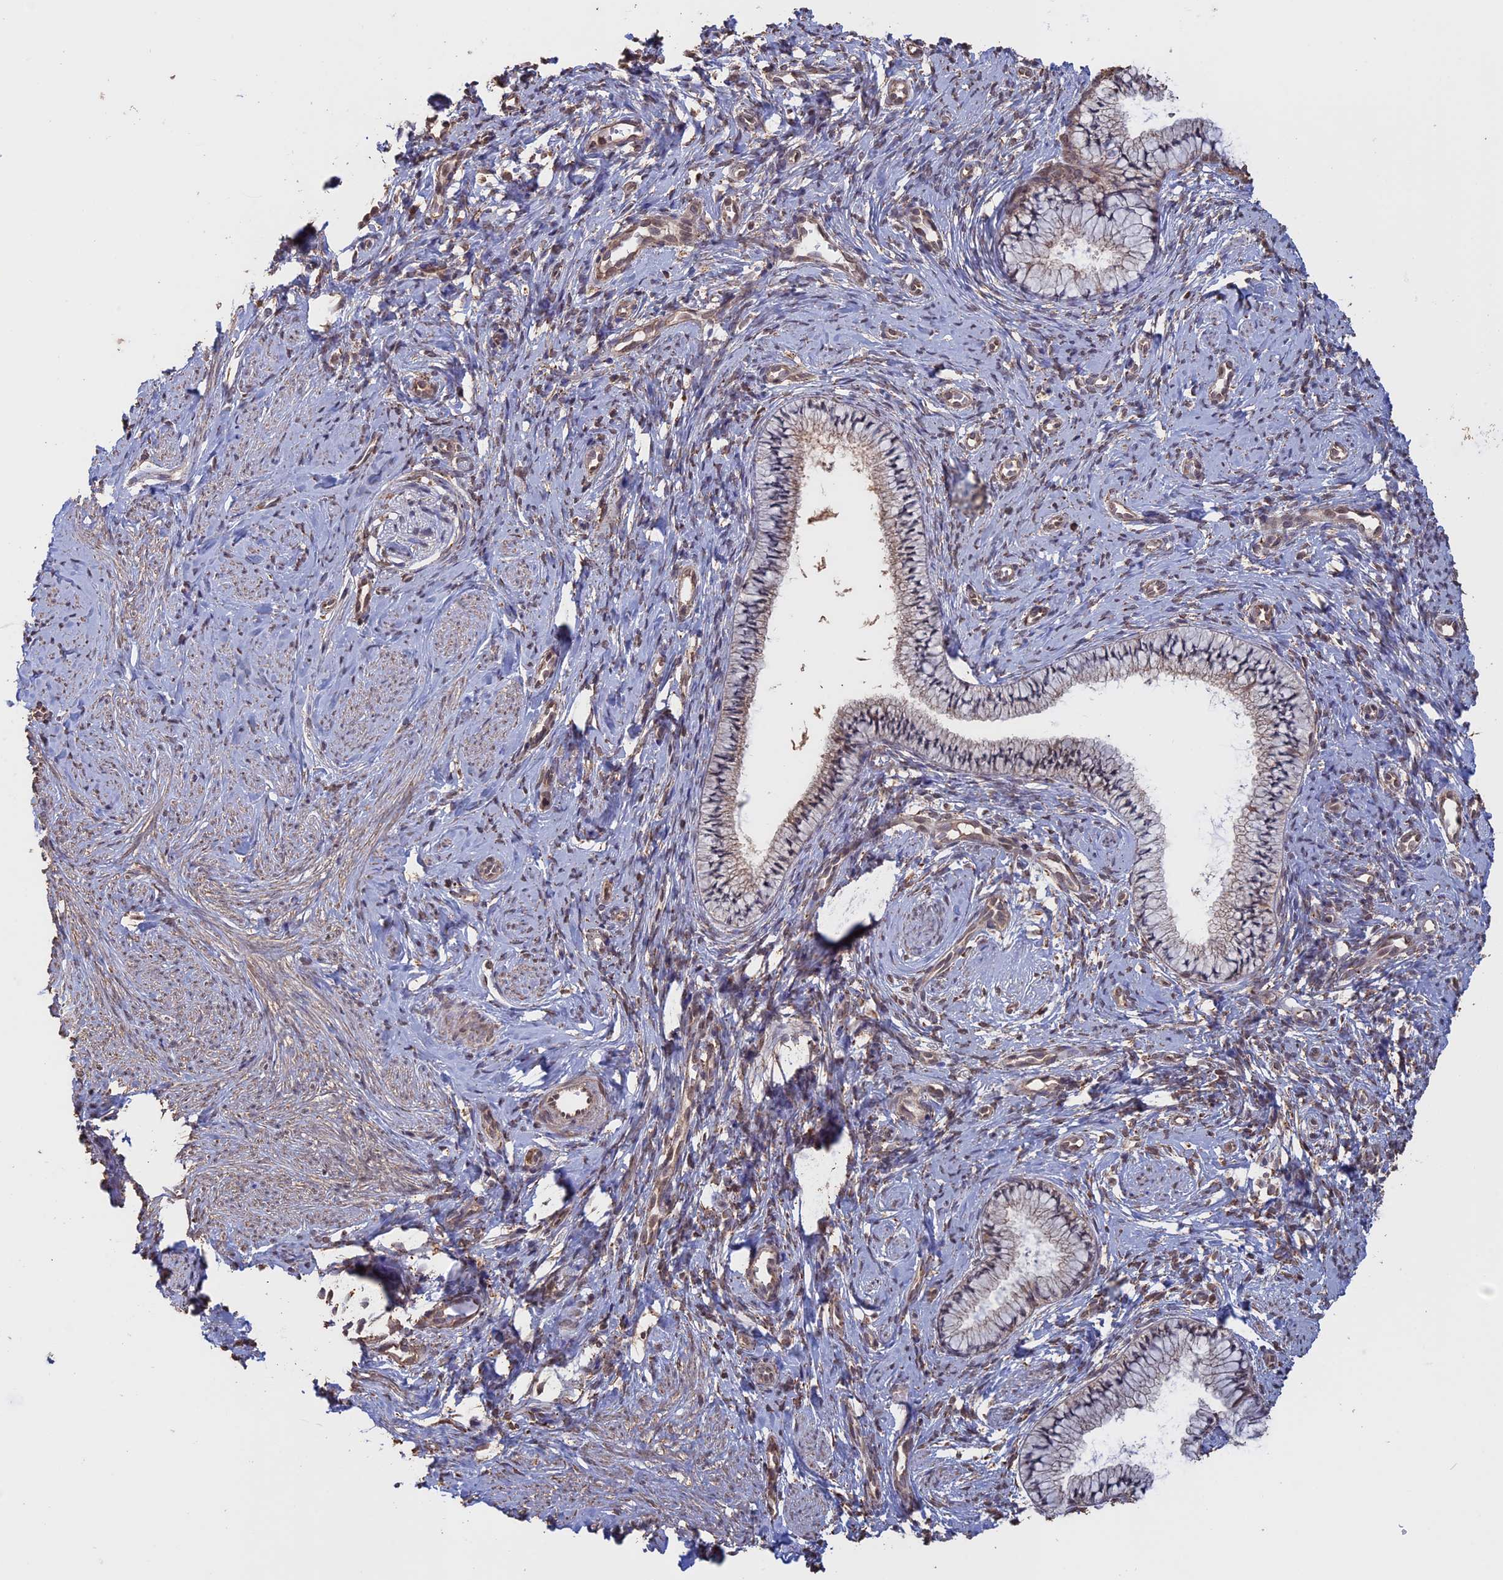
{"staining": {"intensity": "moderate", "quantity": ">75%", "location": "cytoplasmic/membranous"}, "tissue": "cervix", "cell_type": "Glandular cells", "image_type": "normal", "snomed": [{"axis": "morphology", "description": "Normal tissue, NOS"}, {"axis": "topography", "description": "Cervix"}], "caption": "High-power microscopy captured an IHC image of benign cervix, revealing moderate cytoplasmic/membranous staining in about >75% of glandular cells. (DAB (3,3'-diaminobenzidine) IHC, brown staining for protein, blue staining for nuclei).", "gene": "FAM210B", "patient": {"sex": "female", "age": 57}}